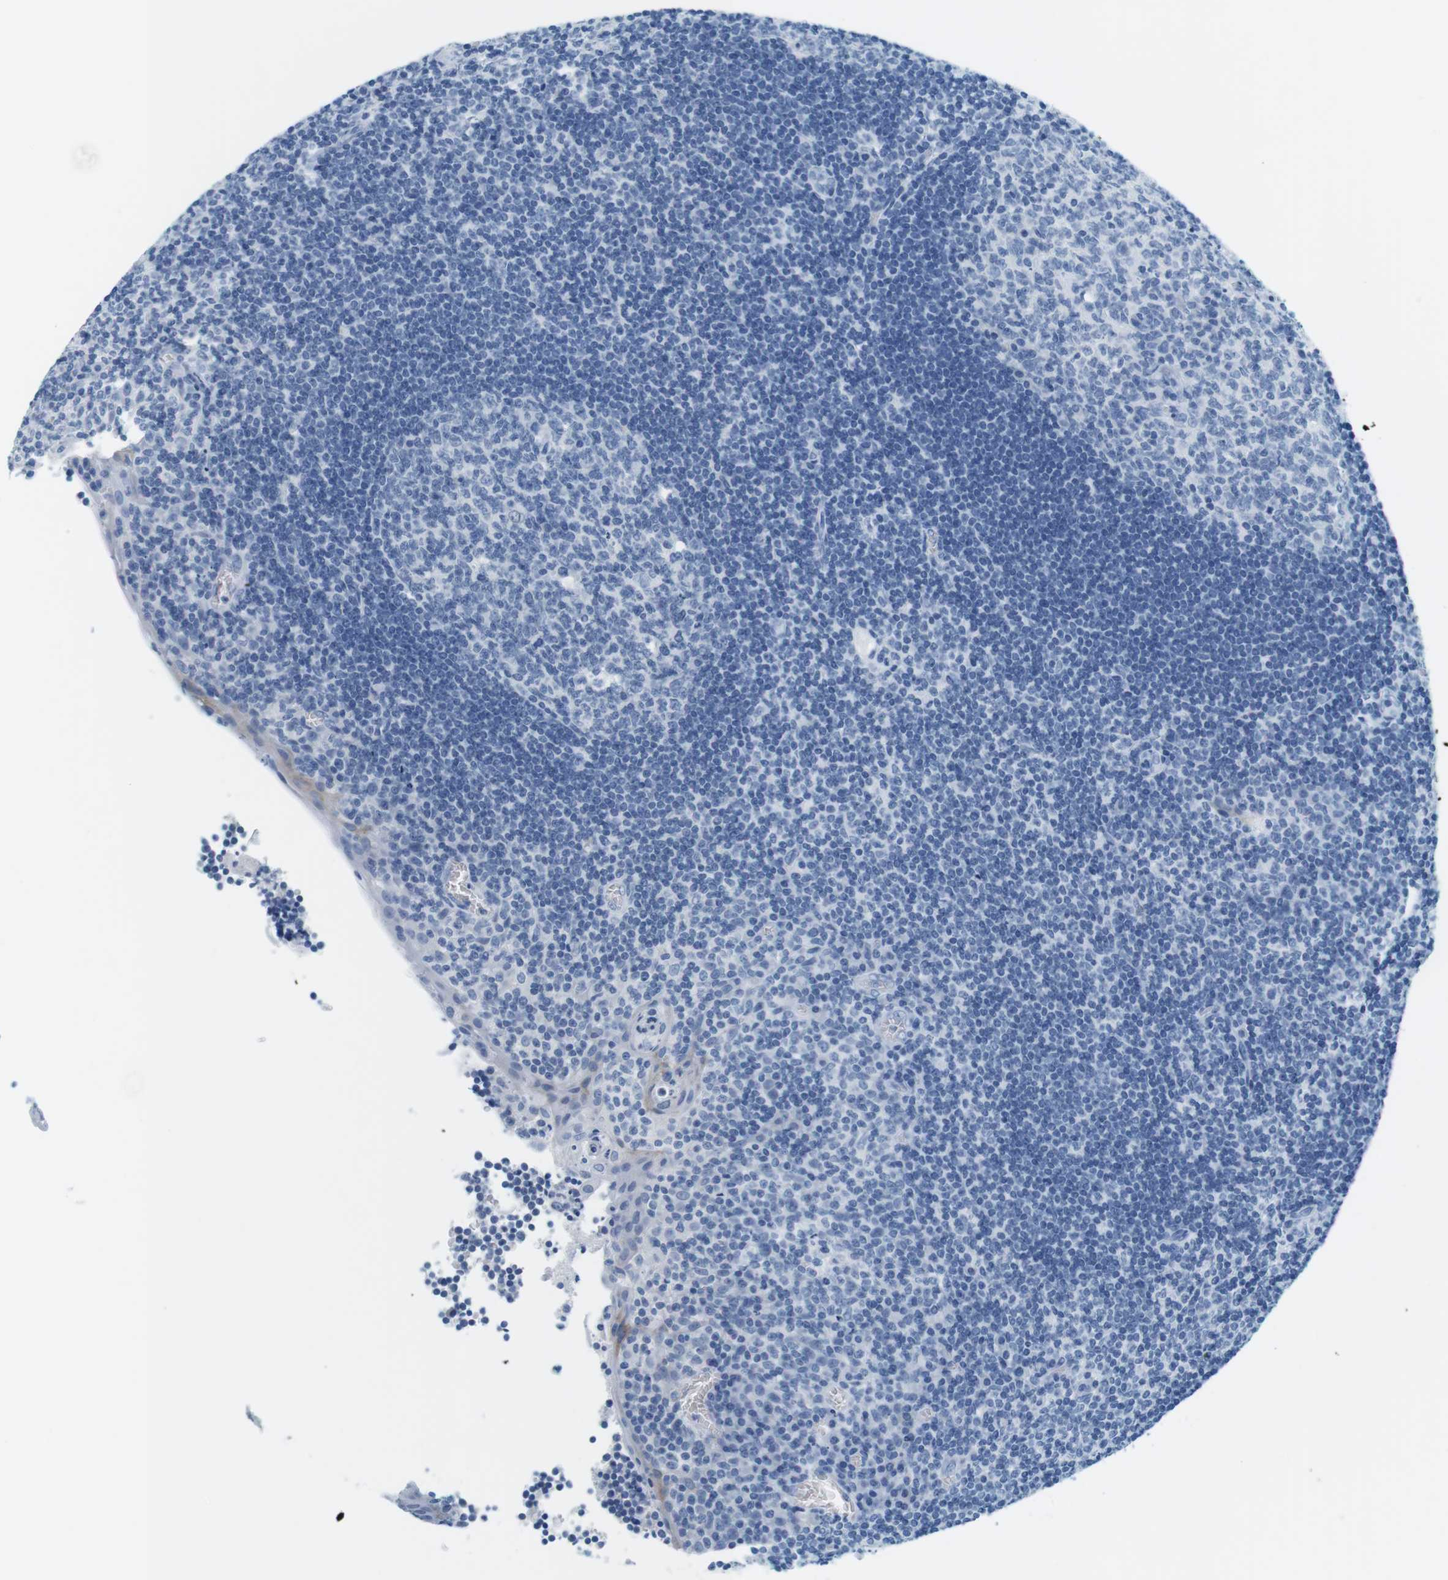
{"staining": {"intensity": "negative", "quantity": "none", "location": "none"}, "tissue": "tonsil", "cell_type": "Germinal center cells", "image_type": "normal", "snomed": [{"axis": "morphology", "description": "Normal tissue, NOS"}, {"axis": "topography", "description": "Tonsil"}], "caption": "Histopathology image shows no protein expression in germinal center cells of normal tonsil.", "gene": "CYP2C9", "patient": {"sex": "male", "age": 37}}